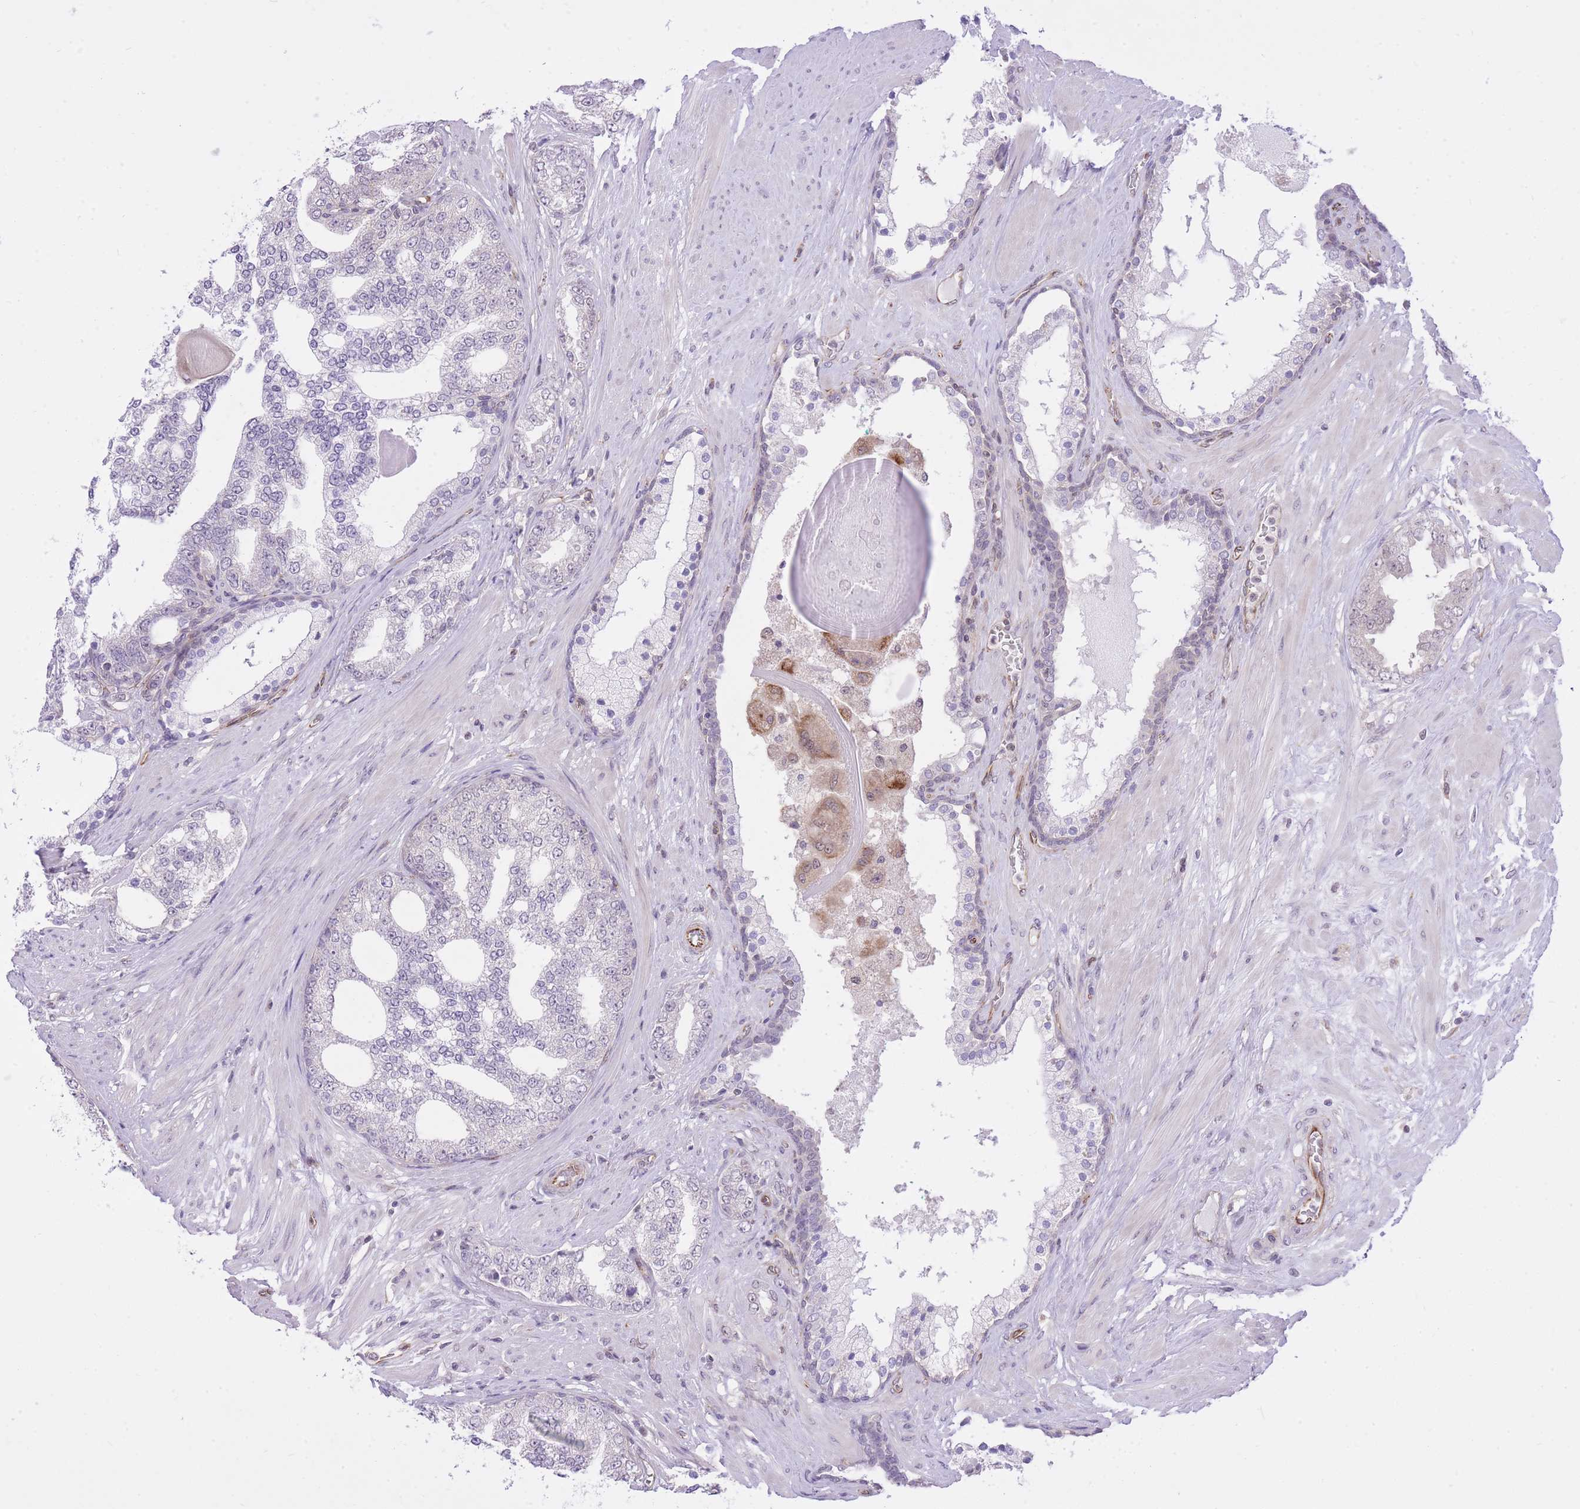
{"staining": {"intensity": "negative", "quantity": "none", "location": "none"}, "tissue": "prostate cancer", "cell_type": "Tumor cells", "image_type": "cancer", "snomed": [{"axis": "morphology", "description": "Adenocarcinoma, High grade"}, {"axis": "topography", "description": "Prostate"}], "caption": "The photomicrograph displays no significant positivity in tumor cells of prostate cancer (adenocarcinoma (high-grade)).", "gene": "ELL", "patient": {"sex": "male", "age": 64}}